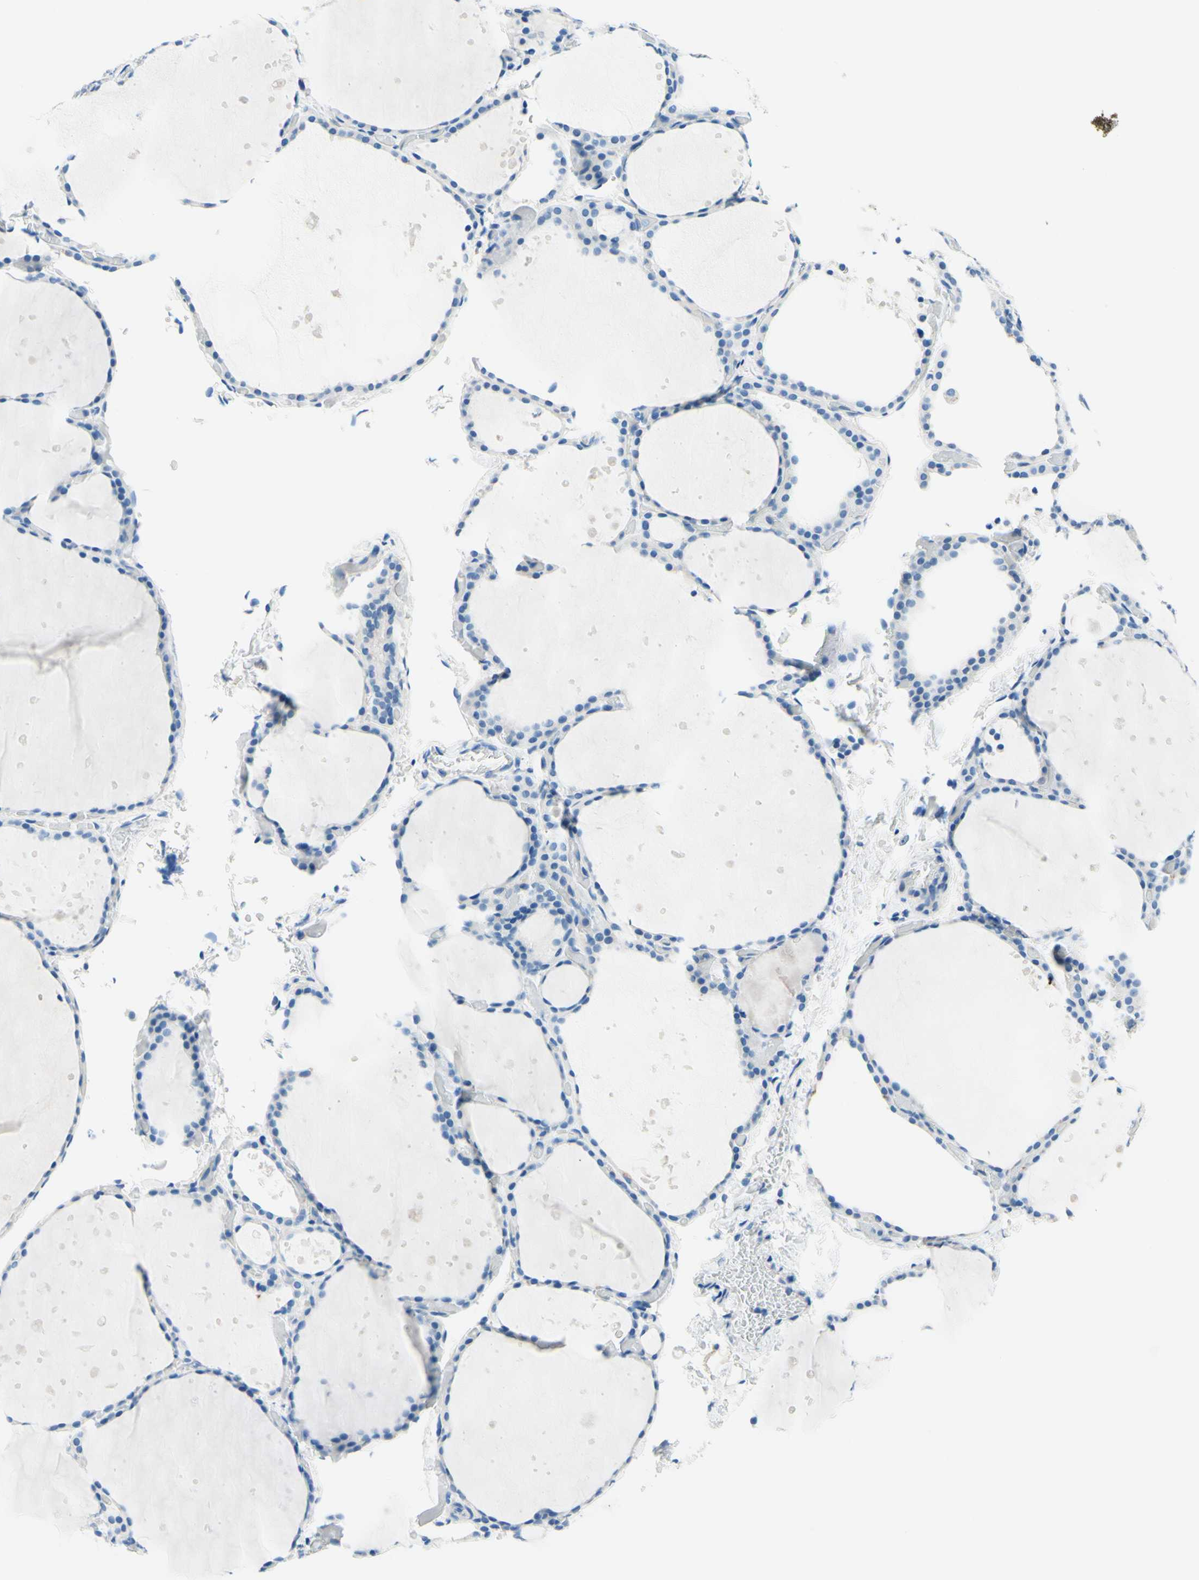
{"staining": {"intensity": "negative", "quantity": "none", "location": "none"}, "tissue": "thyroid gland", "cell_type": "Glandular cells", "image_type": "normal", "snomed": [{"axis": "morphology", "description": "Normal tissue, NOS"}, {"axis": "topography", "description": "Thyroid gland"}], "caption": "A high-resolution micrograph shows immunohistochemistry (IHC) staining of unremarkable thyroid gland, which exhibits no significant positivity in glandular cells.", "gene": "PASD1", "patient": {"sex": "female", "age": 44}}